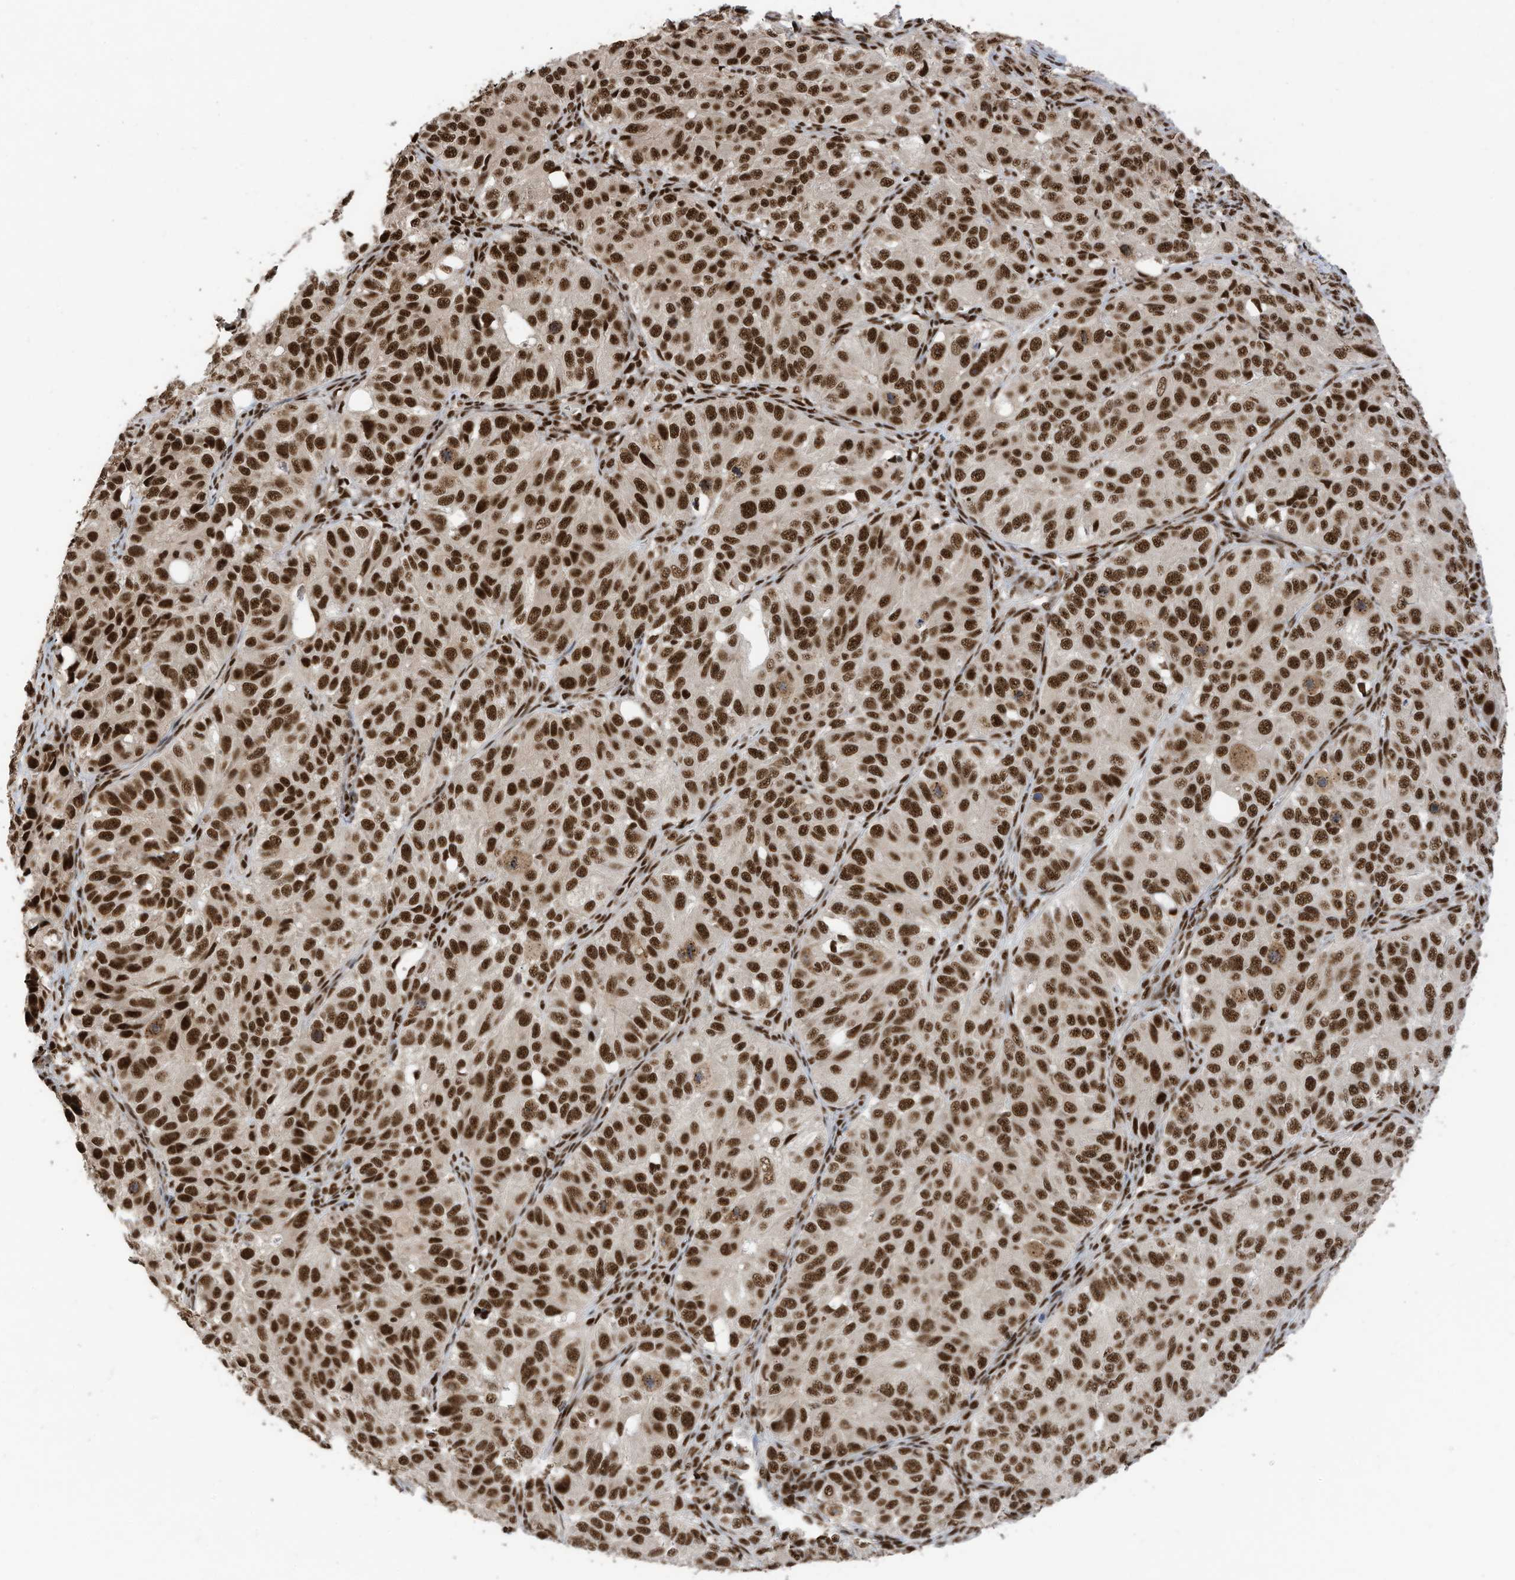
{"staining": {"intensity": "strong", "quantity": ">75%", "location": "nuclear"}, "tissue": "ovarian cancer", "cell_type": "Tumor cells", "image_type": "cancer", "snomed": [{"axis": "morphology", "description": "Carcinoma, endometroid"}, {"axis": "topography", "description": "Ovary"}], "caption": "A brown stain highlights strong nuclear expression of a protein in ovarian cancer tumor cells. The protein of interest is stained brown, and the nuclei are stained in blue (DAB IHC with brightfield microscopy, high magnification).", "gene": "SF3A3", "patient": {"sex": "female", "age": 51}}